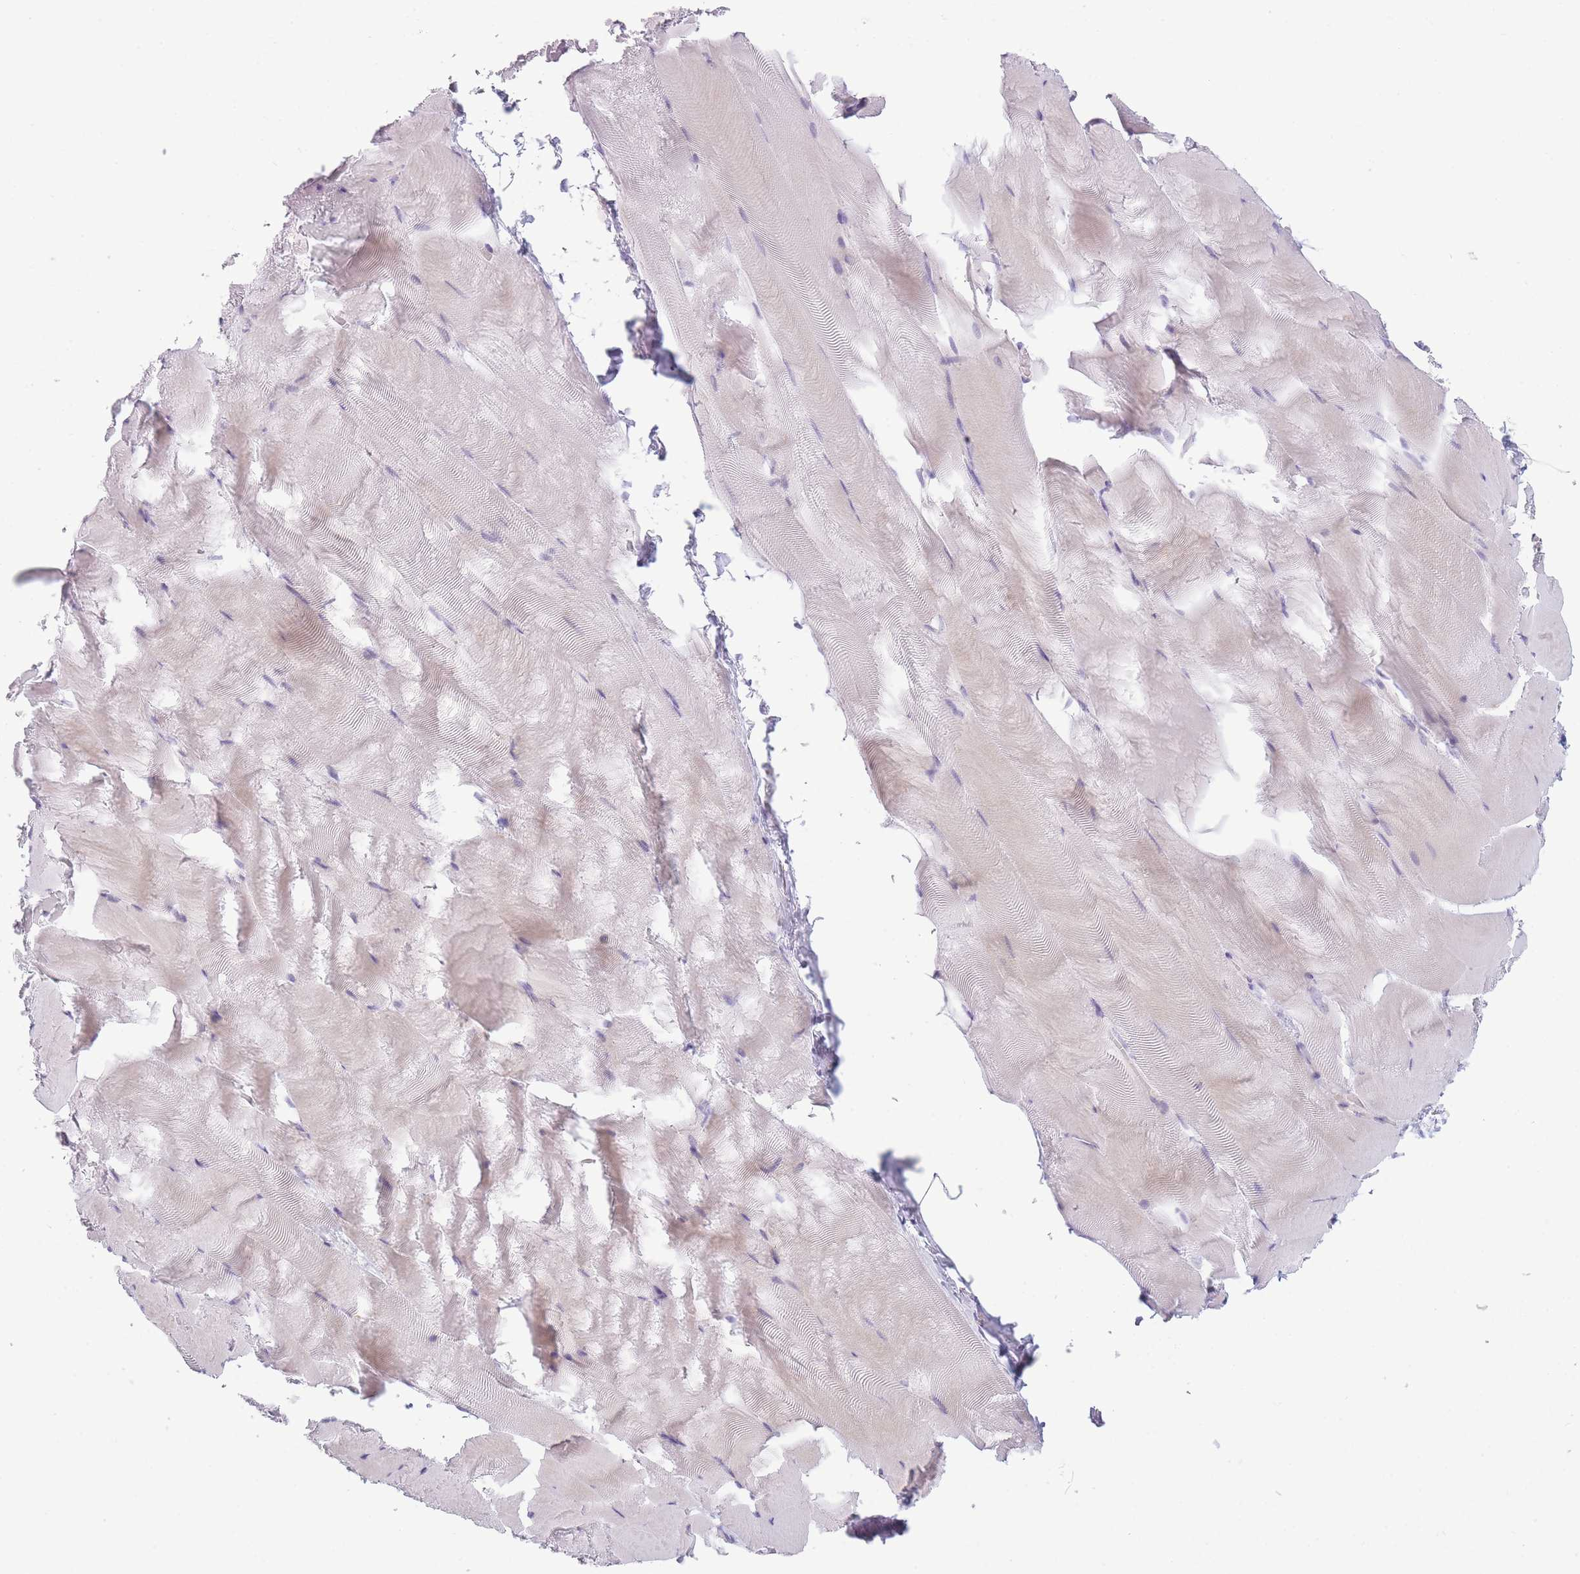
{"staining": {"intensity": "negative", "quantity": "none", "location": "none"}, "tissue": "skeletal muscle", "cell_type": "Myocytes", "image_type": "normal", "snomed": [{"axis": "morphology", "description": "Normal tissue, NOS"}, {"axis": "topography", "description": "Skeletal muscle"}], "caption": "Protein analysis of normal skeletal muscle reveals no significant expression in myocytes.", "gene": "GGT1", "patient": {"sex": "female", "age": 64}}